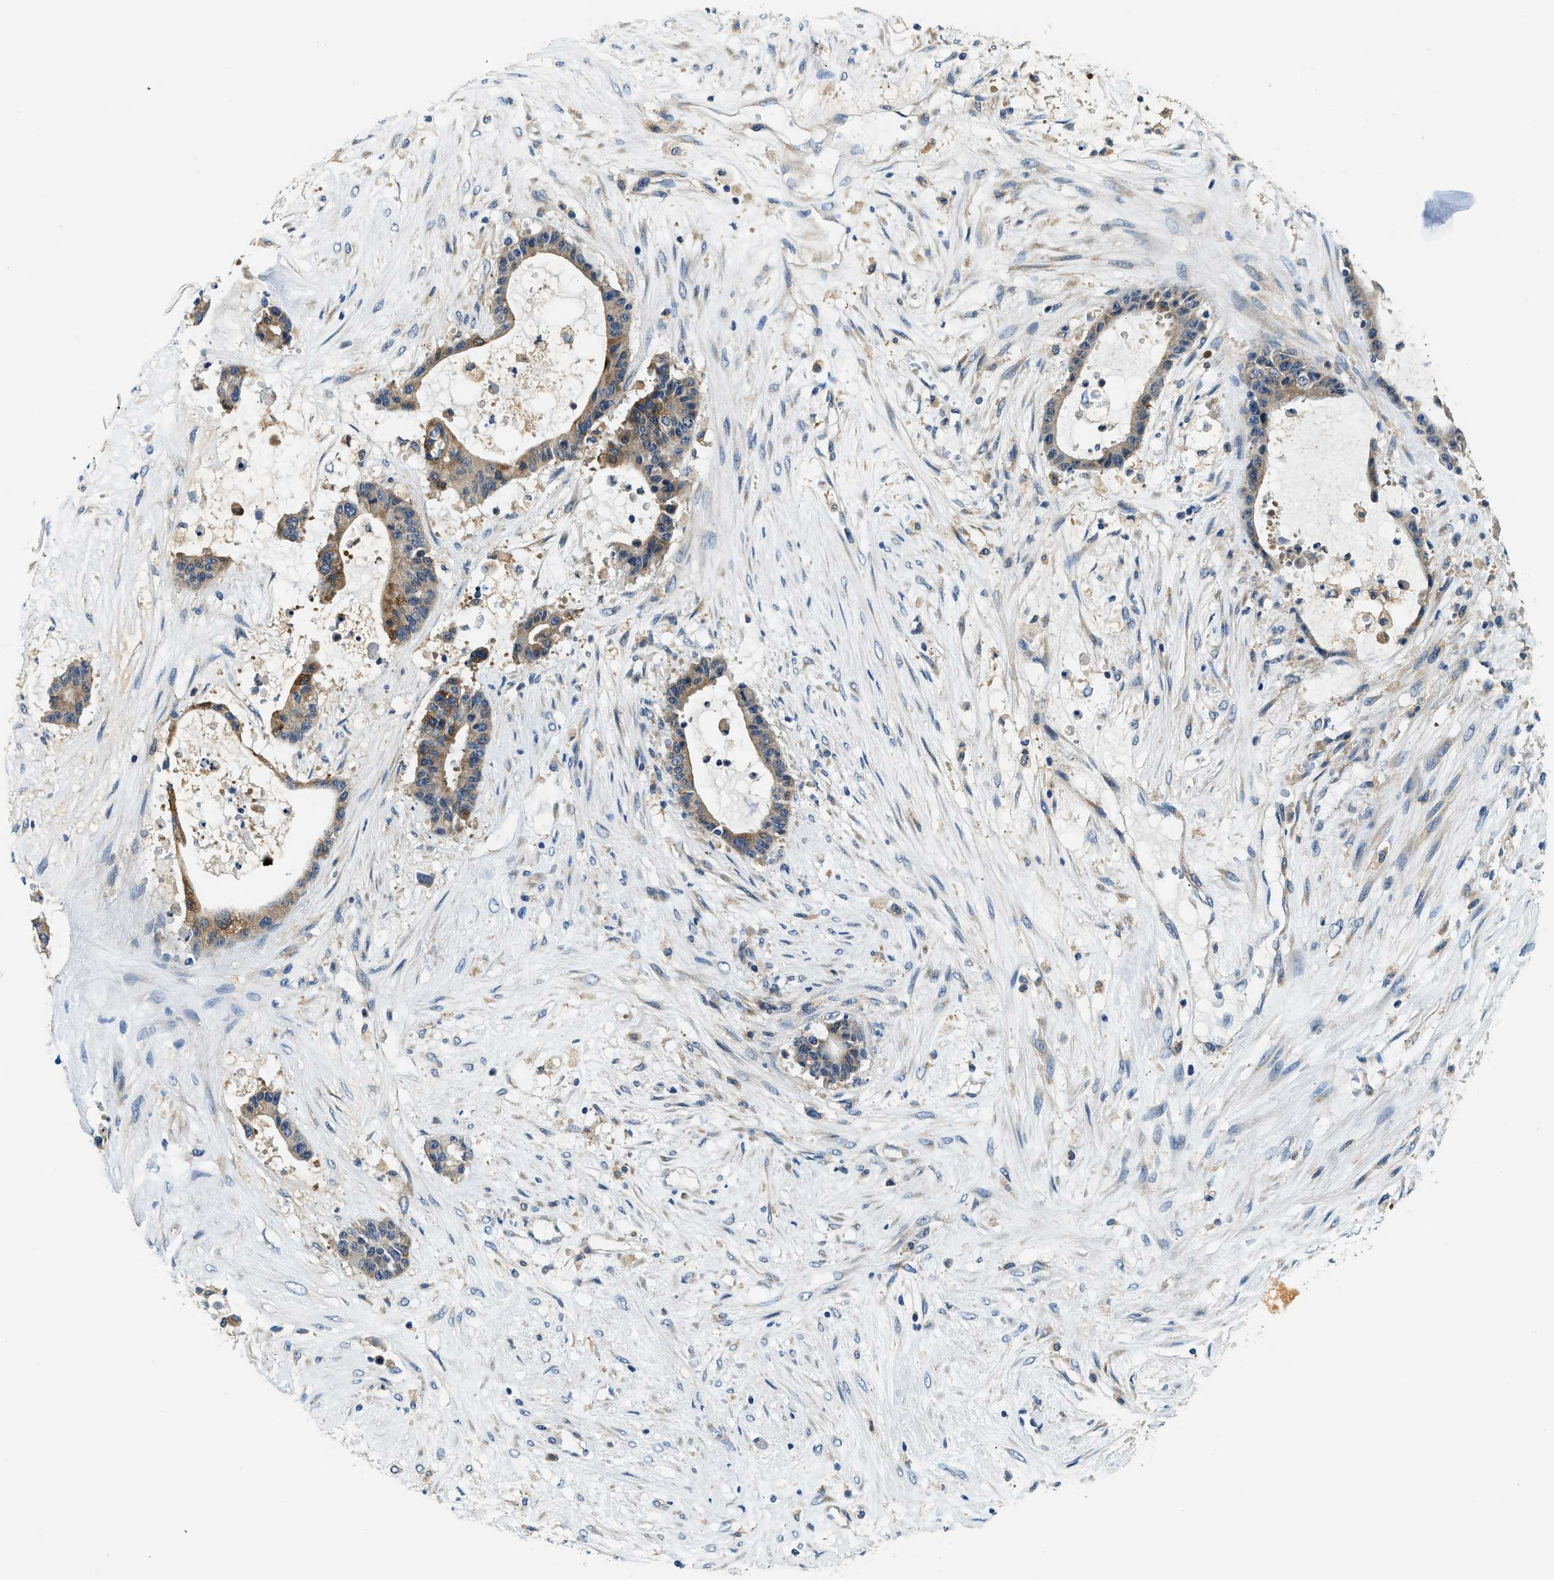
{"staining": {"intensity": "moderate", "quantity": ">75%", "location": "cytoplasmic/membranous"}, "tissue": "liver cancer", "cell_type": "Tumor cells", "image_type": "cancer", "snomed": [{"axis": "morphology", "description": "Cholangiocarcinoma"}, {"axis": "topography", "description": "Liver"}], "caption": "IHC histopathology image of human liver cholangiocarcinoma stained for a protein (brown), which demonstrates medium levels of moderate cytoplasmic/membranous staining in about >75% of tumor cells.", "gene": "LPIN2", "patient": {"sex": "female", "age": 73}}